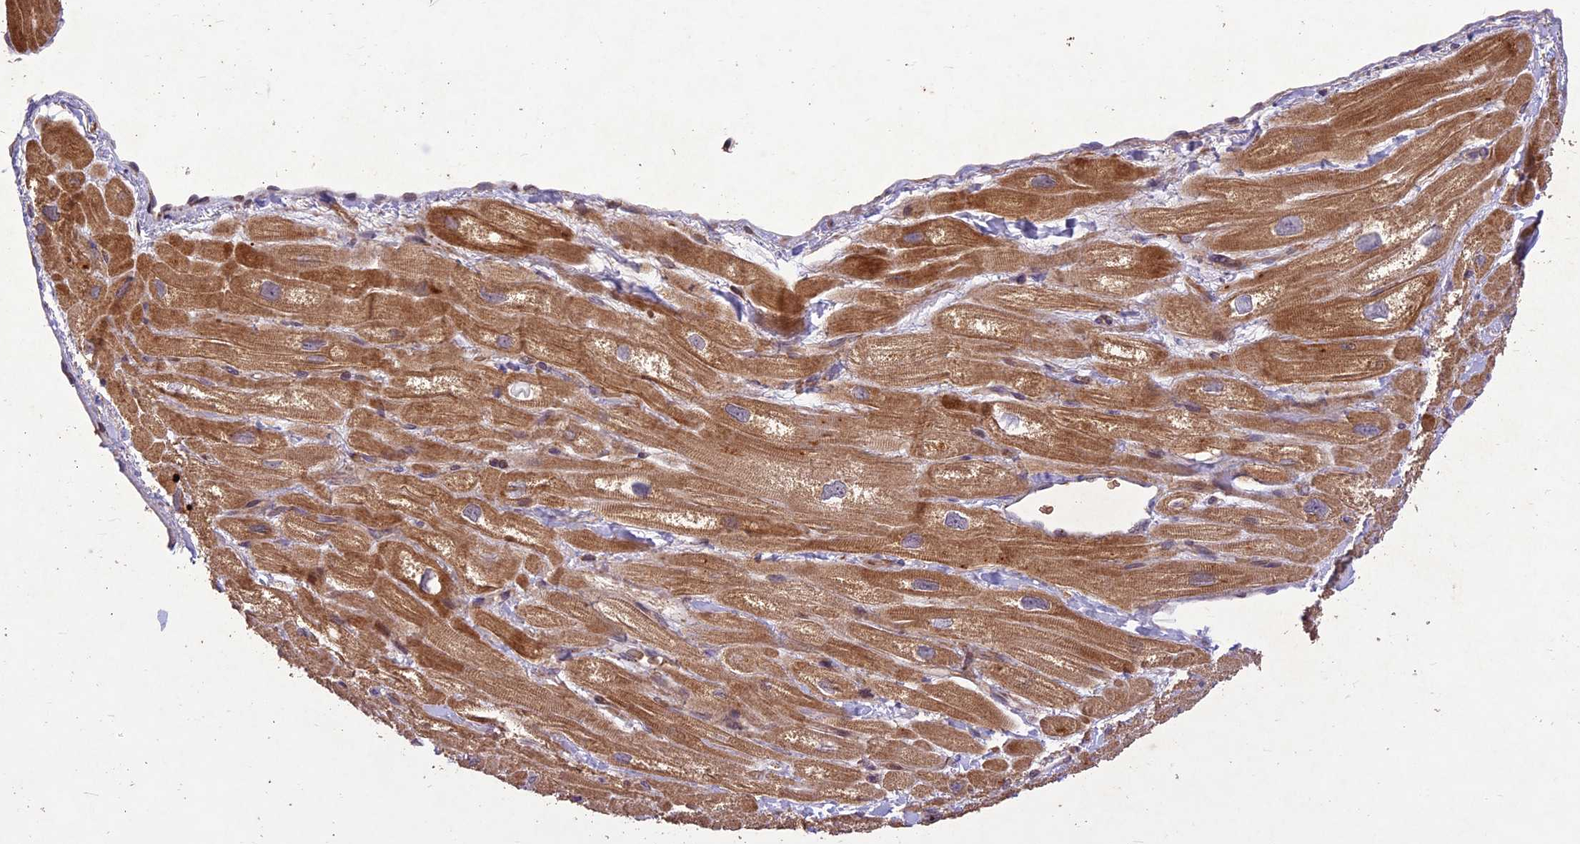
{"staining": {"intensity": "moderate", "quantity": ">75%", "location": "cytoplasmic/membranous"}, "tissue": "heart muscle", "cell_type": "Cardiomyocytes", "image_type": "normal", "snomed": [{"axis": "morphology", "description": "Normal tissue, NOS"}, {"axis": "topography", "description": "Heart"}], "caption": "Brown immunohistochemical staining in normal heart muscle shows moderate cytoplasmic/membranous positivity in approximately >75% of cardiomyocytes.", "gene": "PPP1R11", "patient": {"sex": "male", "age": 65}}